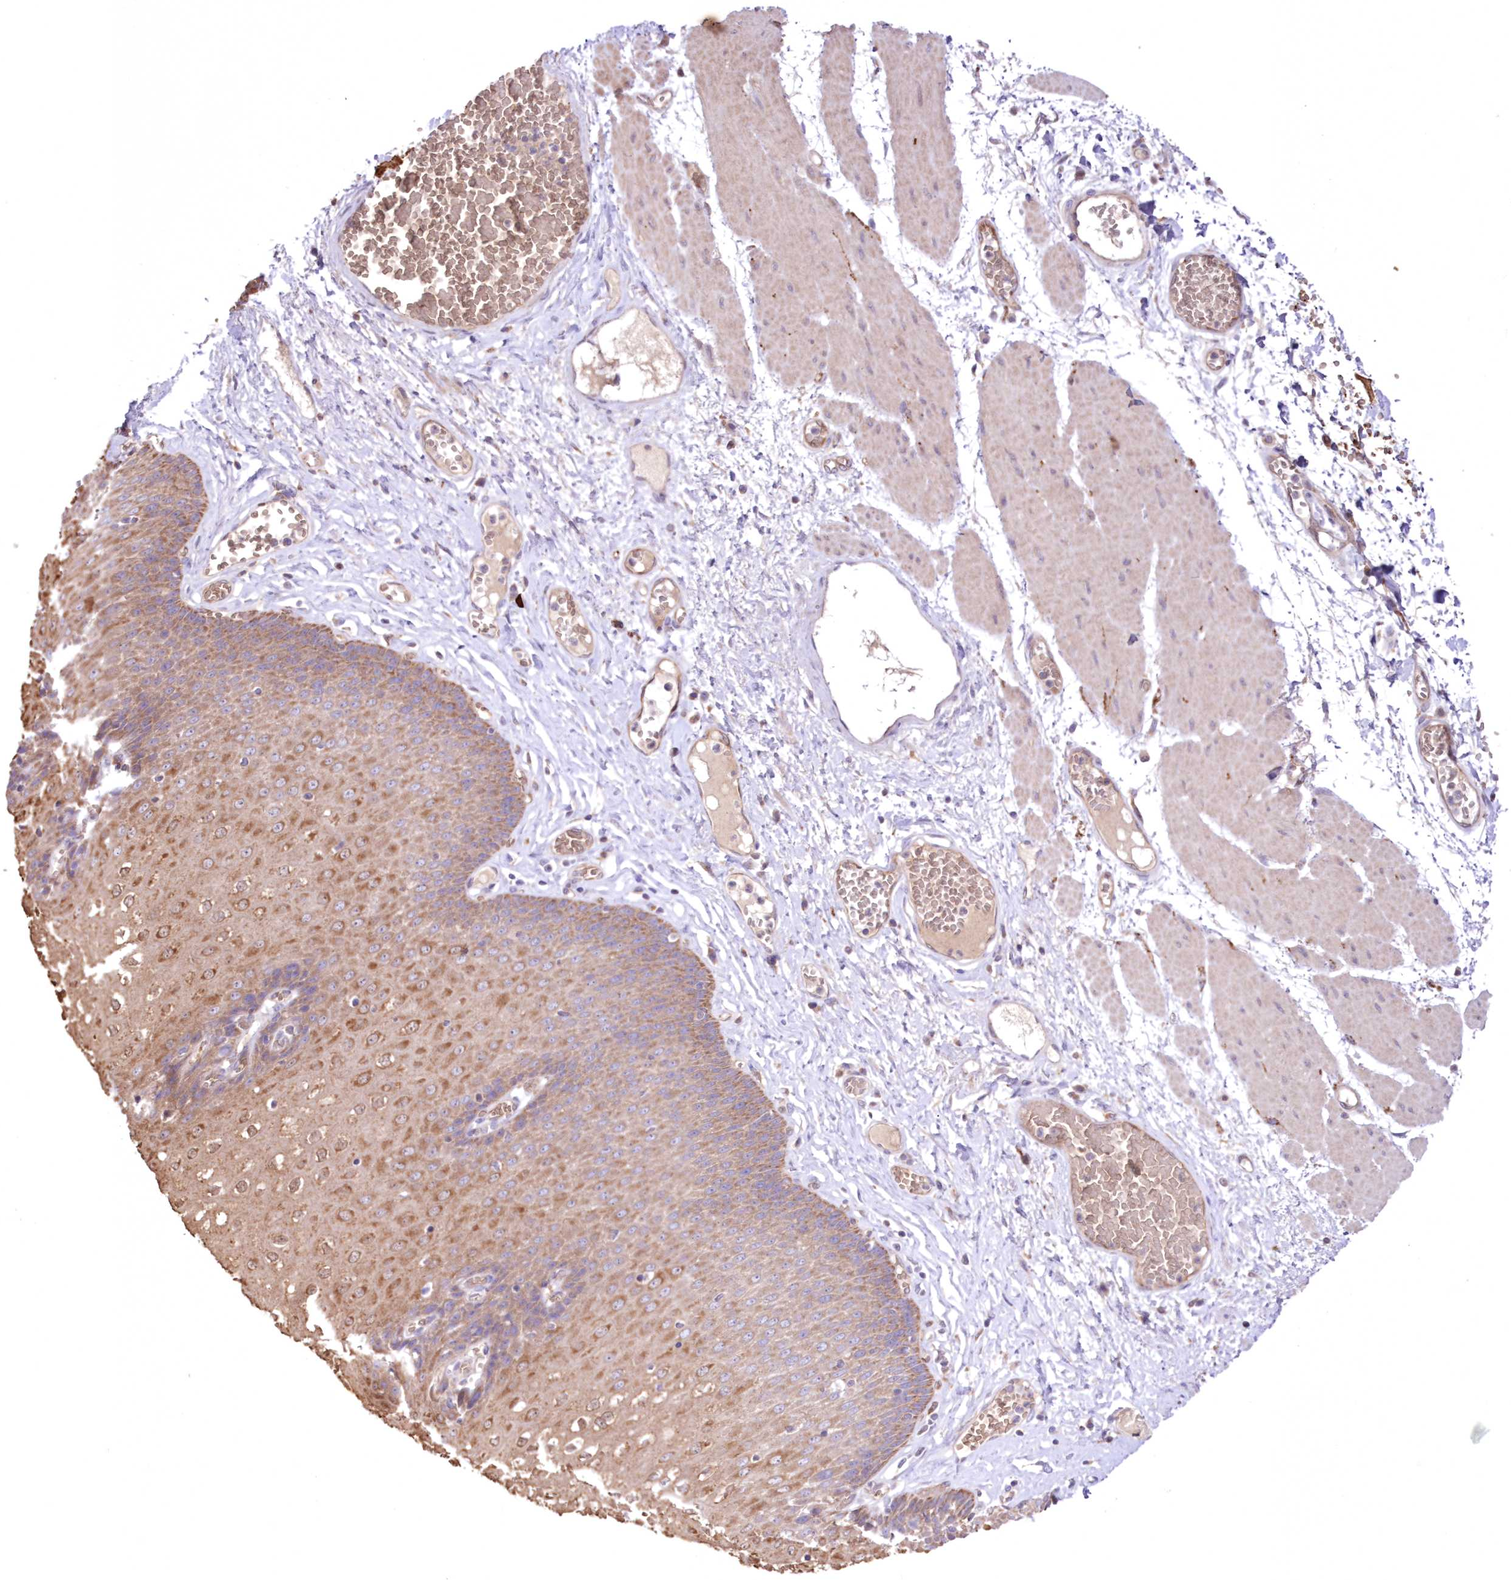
{"staining": {"intensity": "moderate", "quantity": ">75%", "location": "cytoplasmic/membranous"}, "tissue": "esophagus", "cell_type": "Squamous epithelial cells", "image_type": "normal", "snomed": [{"axis": "morphology", "description": "Normal tissue, NOS"}, {"axis": "topography", "description": "Esophagus"}], "caption": "IHC (DAB (3,3'-diaminobenzidine)) staining of benign human esophagus reveals moderate cytoplasmic/membranous protein expression in about >75% of squamous epithelial cells. (Stains: DAB (3,3'-diaminobenzidine) in brown, nuclei in blue, Microscopy: brightfield microscopy at high magnification).", "gene": "FCHO2", "patient": {"sex": "male", "age": 60}}